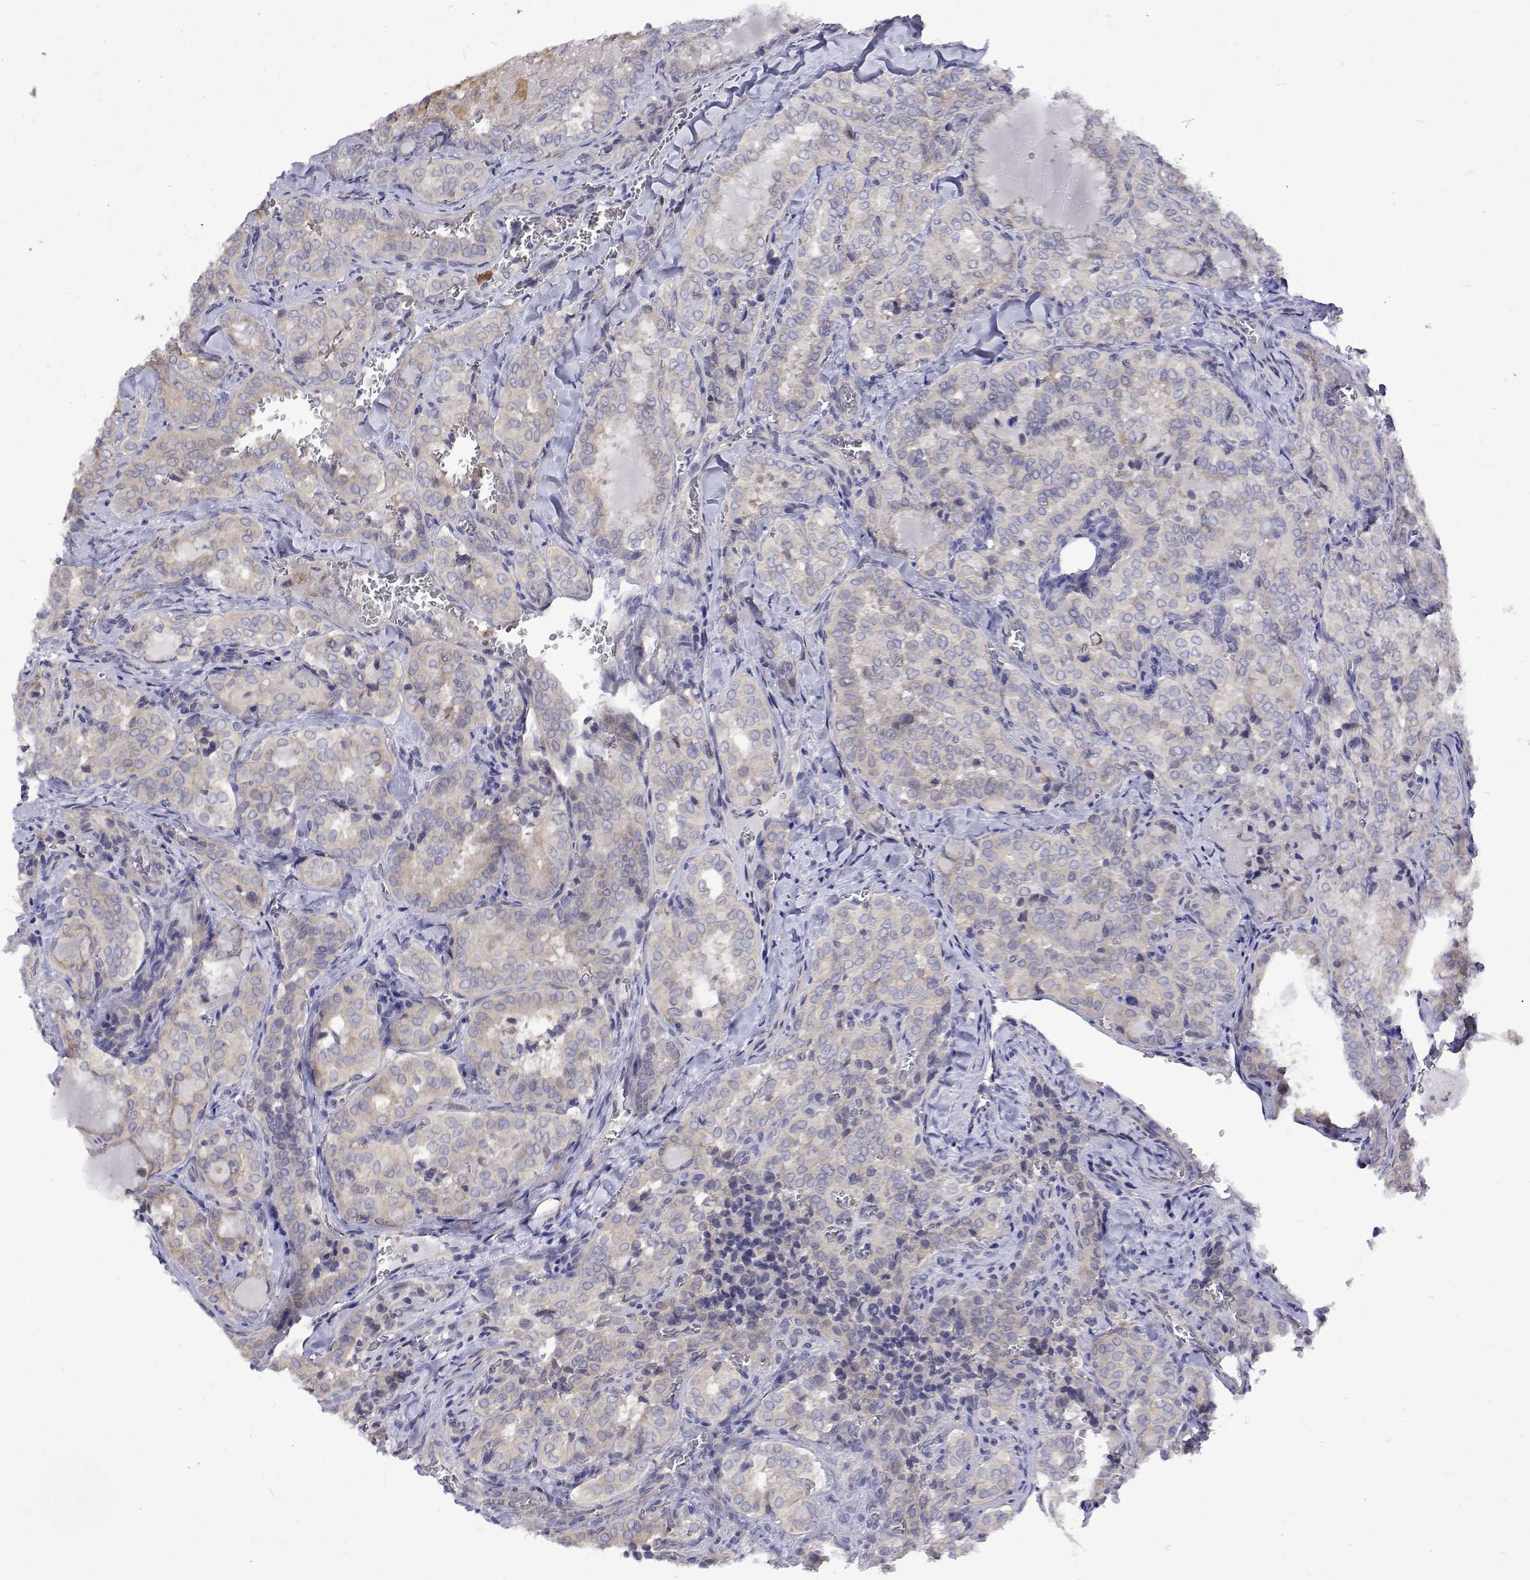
{"staining": {"intensity": "negative", "quantity": "none", "location": "none"}, "tissue": "thyroid cancer", "cell_type": "Tumor cells", "image_type": "cancer", "snomed": [{"axis": "morphology", "description": "Papillary adenocarcinoma, NOS"}, {"axis": "topography", "description": "Thyroid gland"}], "caption": "Immunohistochemical staining of papillary adenocarcinoma (thyroid) demonstrates no significant expression in tumor cells. (DAB (3,3'-diaminobenzidine) immunohistochemistry (IHC) with hematoxylin counter stain).", "gene": "PADI1", "patient": {"sex": "female", "age": 41}}